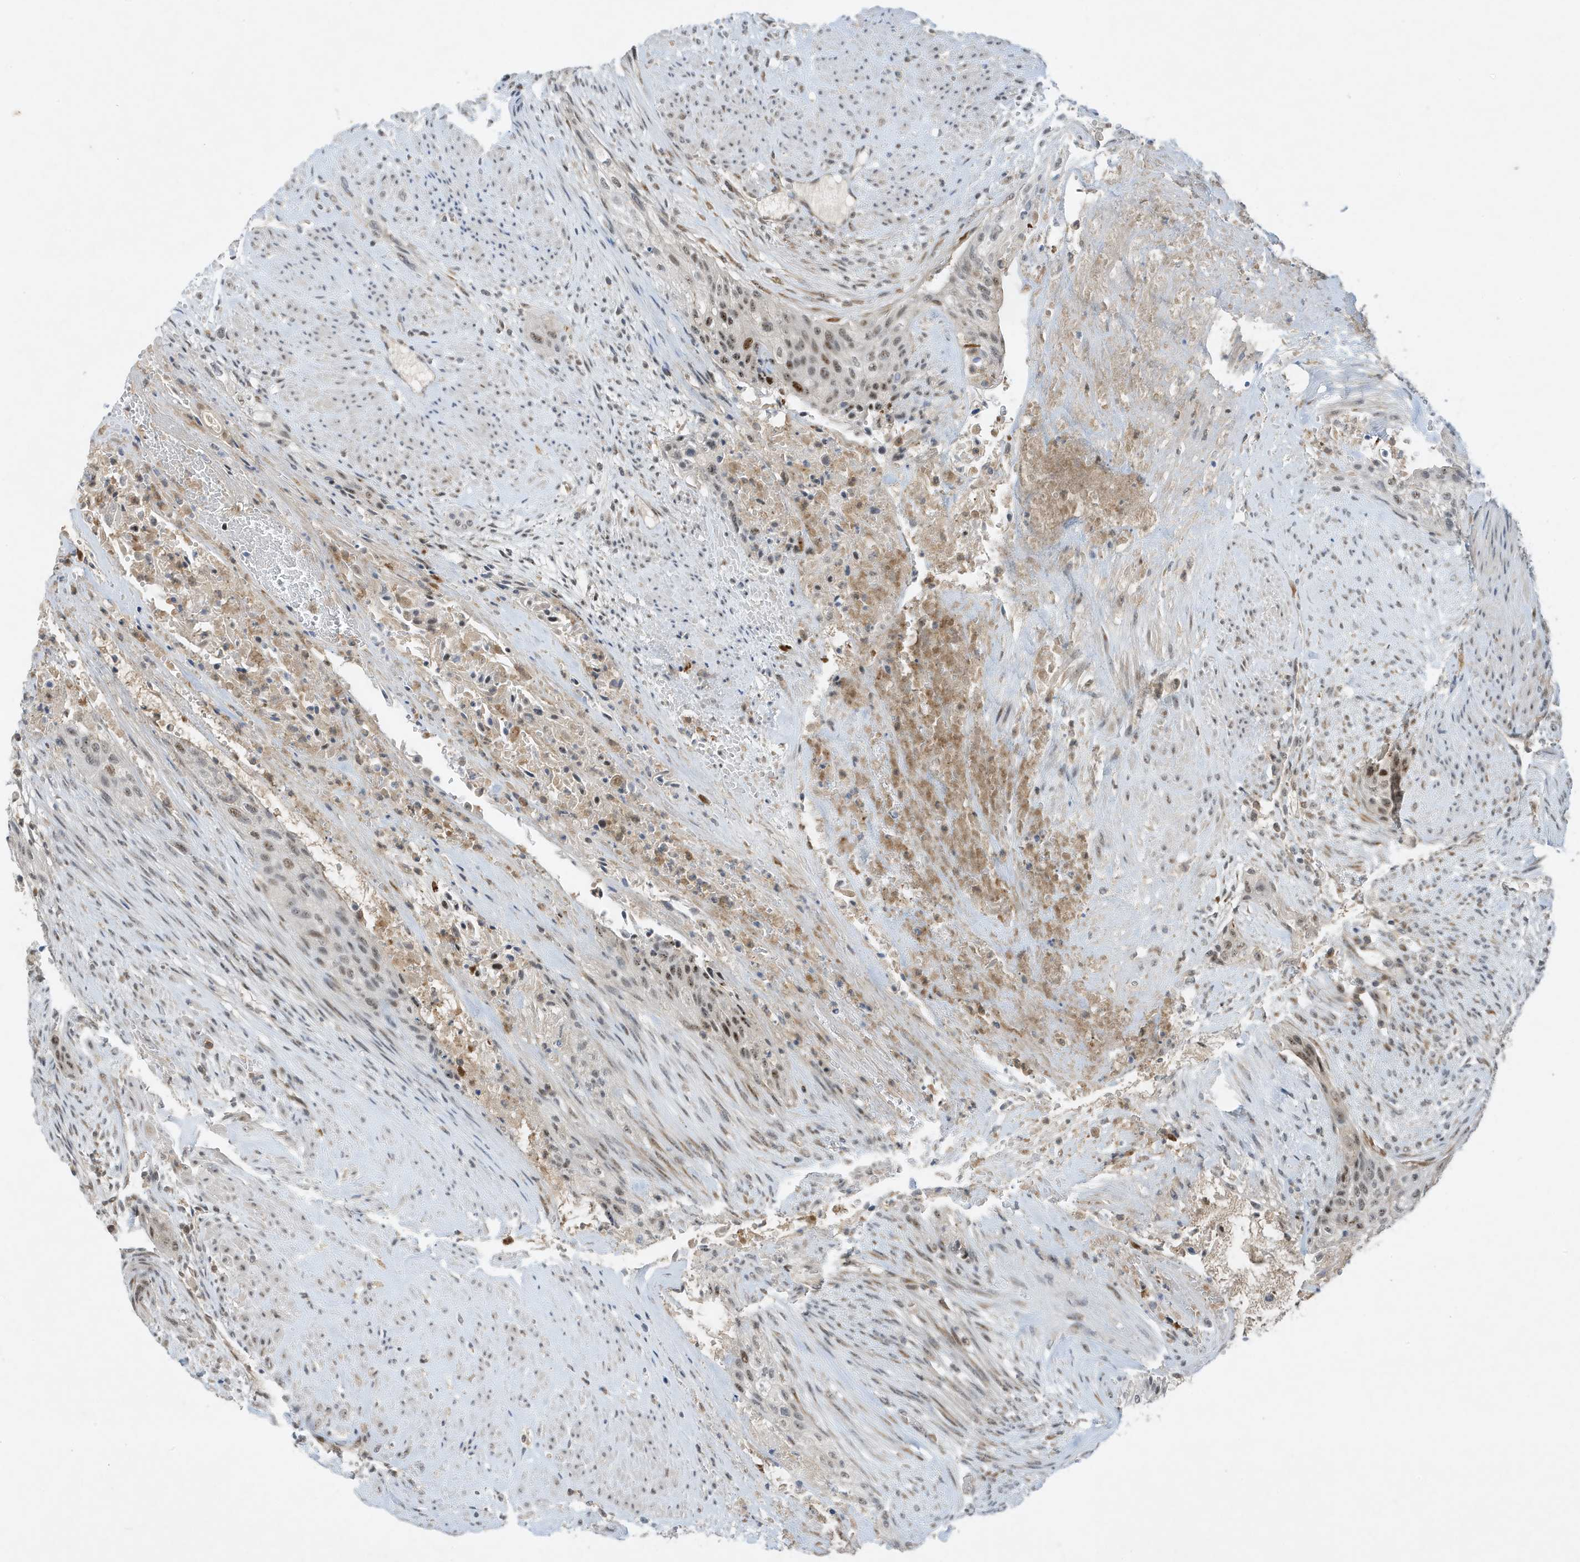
{"staining": {"intensity": "moderate", "quantity": "<25%", "location": "nuclear"}, "tissue": "urothelial cancer", "cell_type": "Tumor cells", "image_type": "cancer", "snomed": [{"axis": "morphology", "description": "Urothelial carcinoma, High grade"}, {"axis": "topography", "description": "Urinary bladder"}], "caption": "This is an image of IHC staining of high-grade urothelial carcinoma, which shows moderate expression in the nuclear of tumor cells.", "gene": "MAST3", "patient": {"sex": "male", "age": 35}}